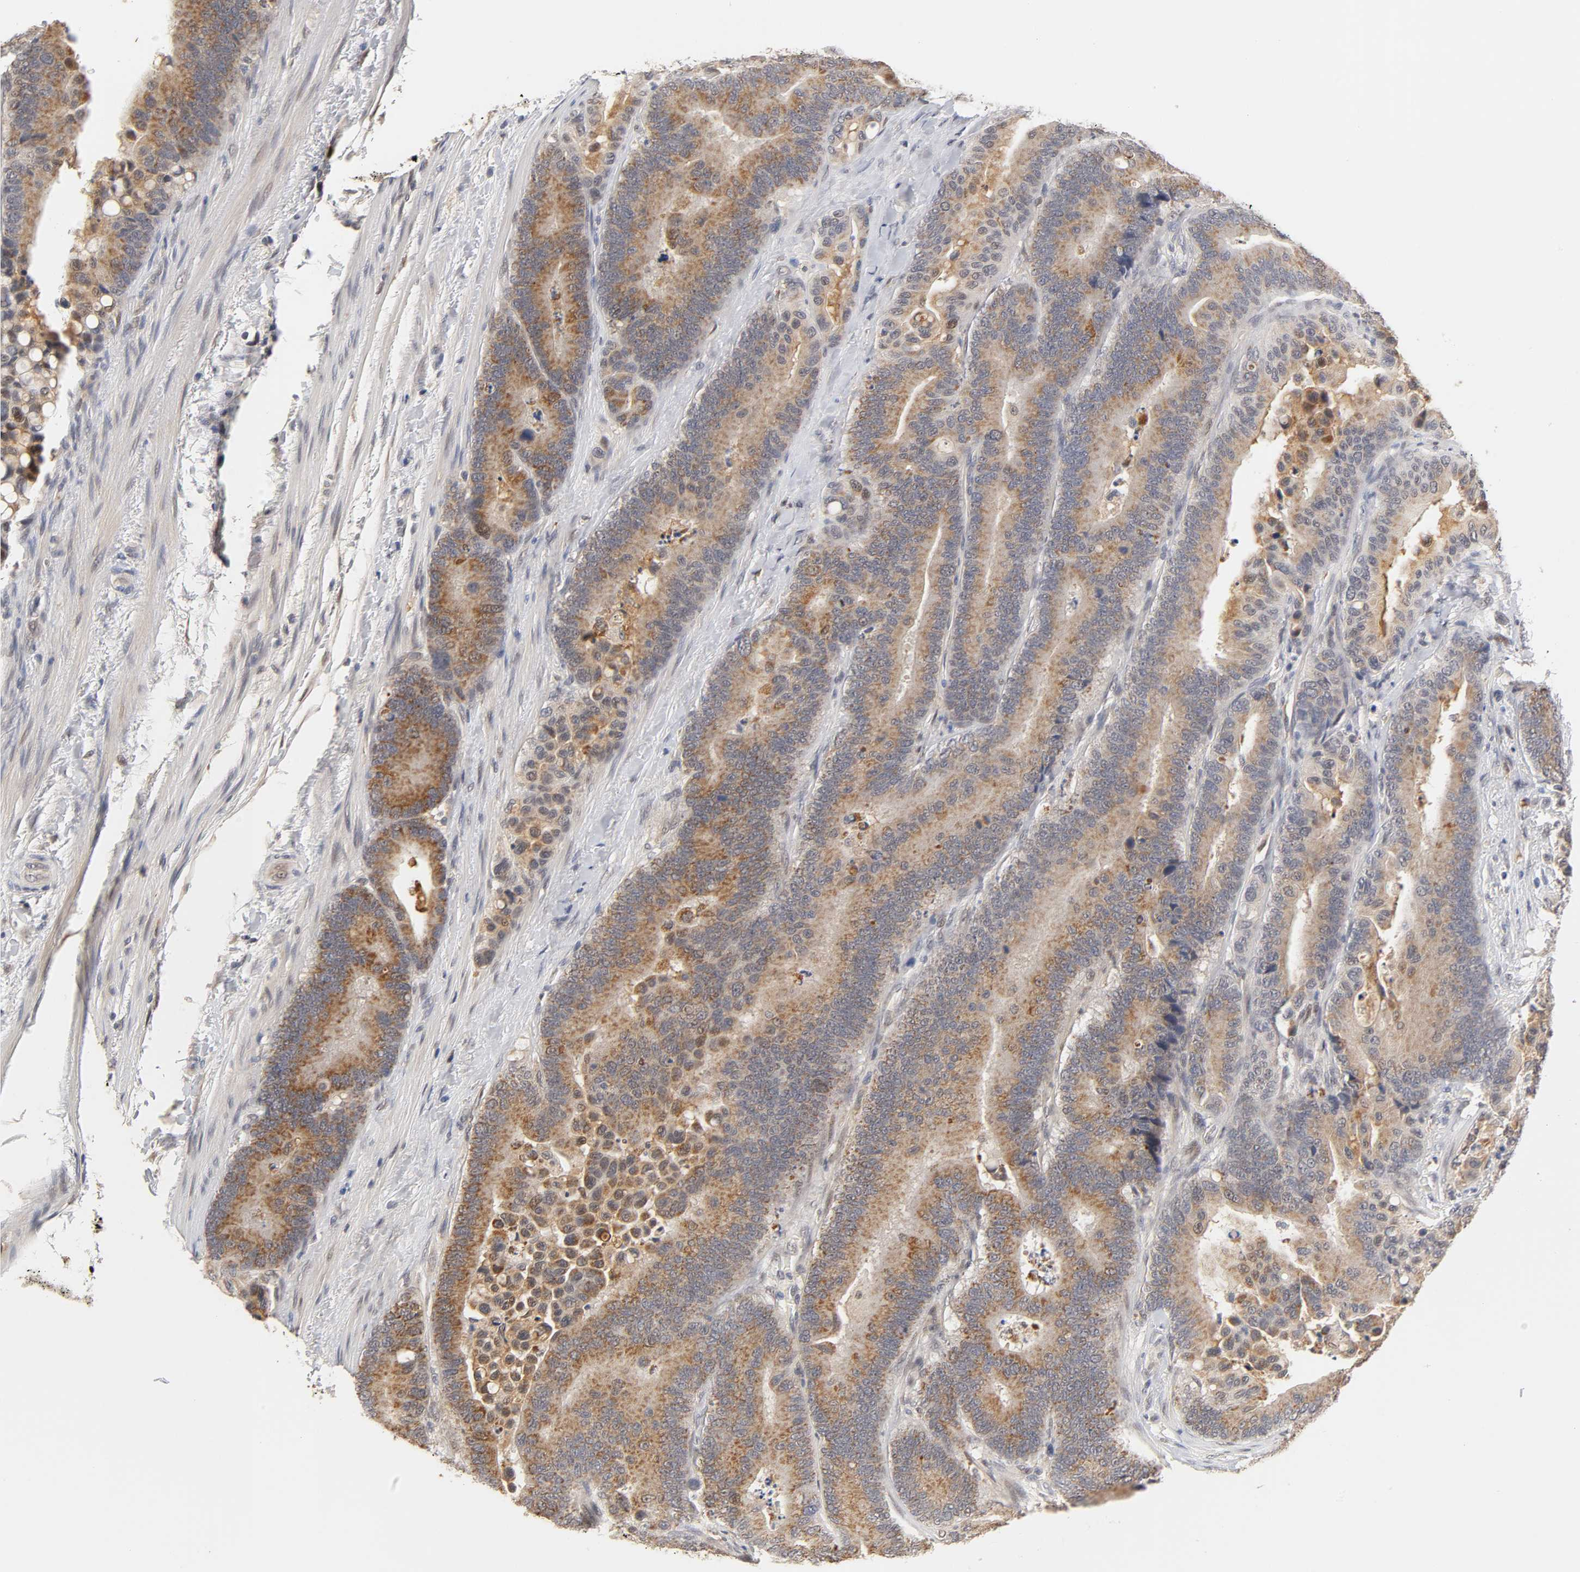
{"staining": {"intensity": "strong", "quantity": ">75%", "location": "cytoplasmic/membranous"}, "tissue": "colorectal cancer", "cell_type": "Tumor cells", "image_type": "cancer", "snomed": [{"axis": "morphology", "description": "Normal tissue, NOS"}, {"axis": "morphology", "description": "Adenocarcinoma, NOS"}, {"axis": "topography", "description": "Colon"}], "caption": "Protein staining reveals strong cytoplasmic/membranous expression in approximately >75% of tumor cells in colorectal adenocarcinoma.", "gene": "GSTZ1", "patient": {"sex": "male", "age": 82}}